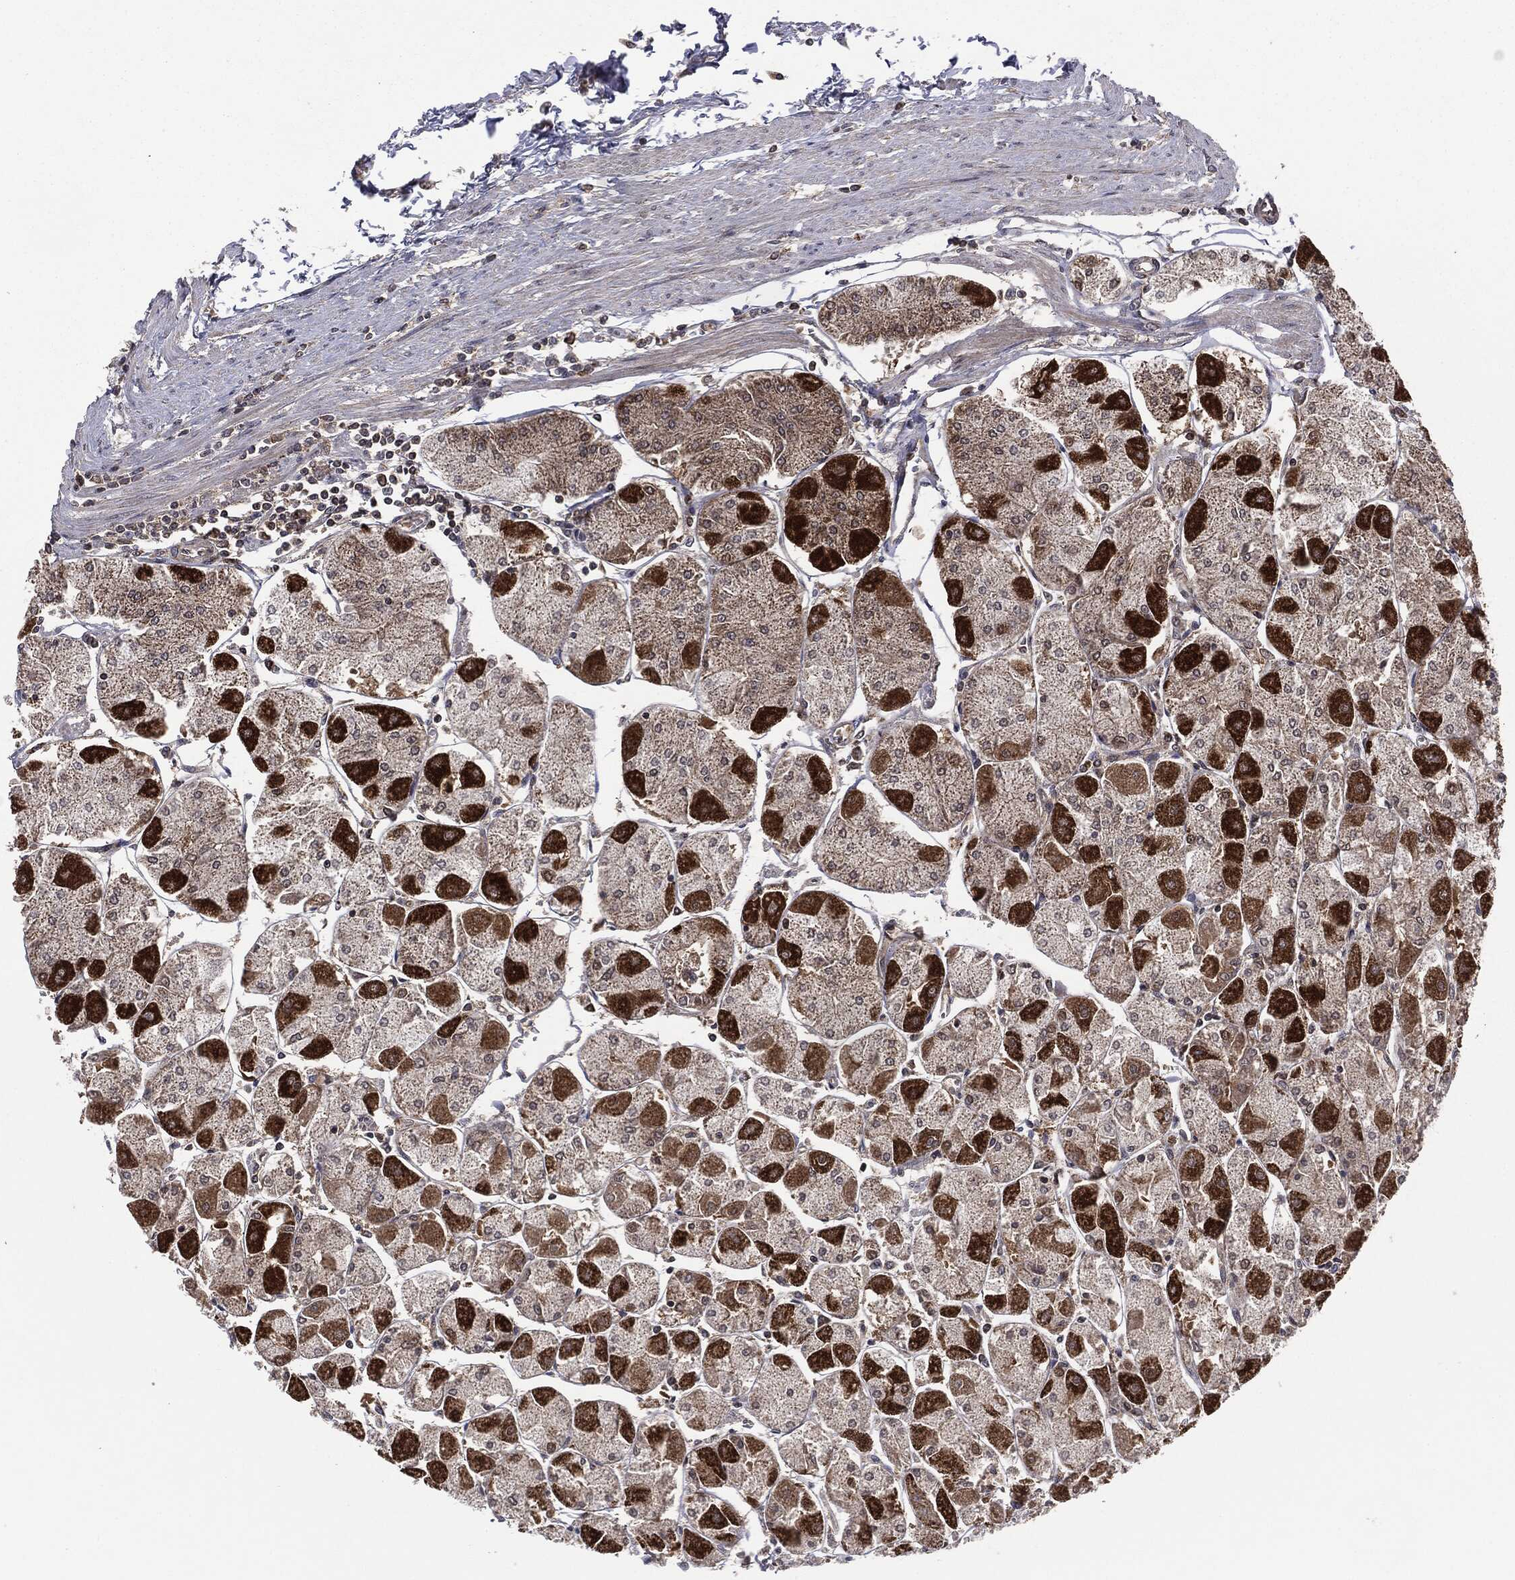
{"staining": {"intensity": "strong", "quantity": "25%-75%", "location": "cytoplasmic/membranous"}, "tissue": "stomach", "cell_type": "Glandular cells", "image_type": "normal", "snomed": [{"axis": "morphology", "description": "Normal tissue, NOS"}, {"axis": "topography", "description": "Stomach"}], "caption": "Stomach was stained to show a protein in brown. There is high levels of strong cytoplasmic/membranous positivity in about 25%-75% of glandular cells. (DAB = brown stain, brightfield microscopy at high magnification).", "gene": "PTPA", "patient": {"sex": "male", "age": 70}}